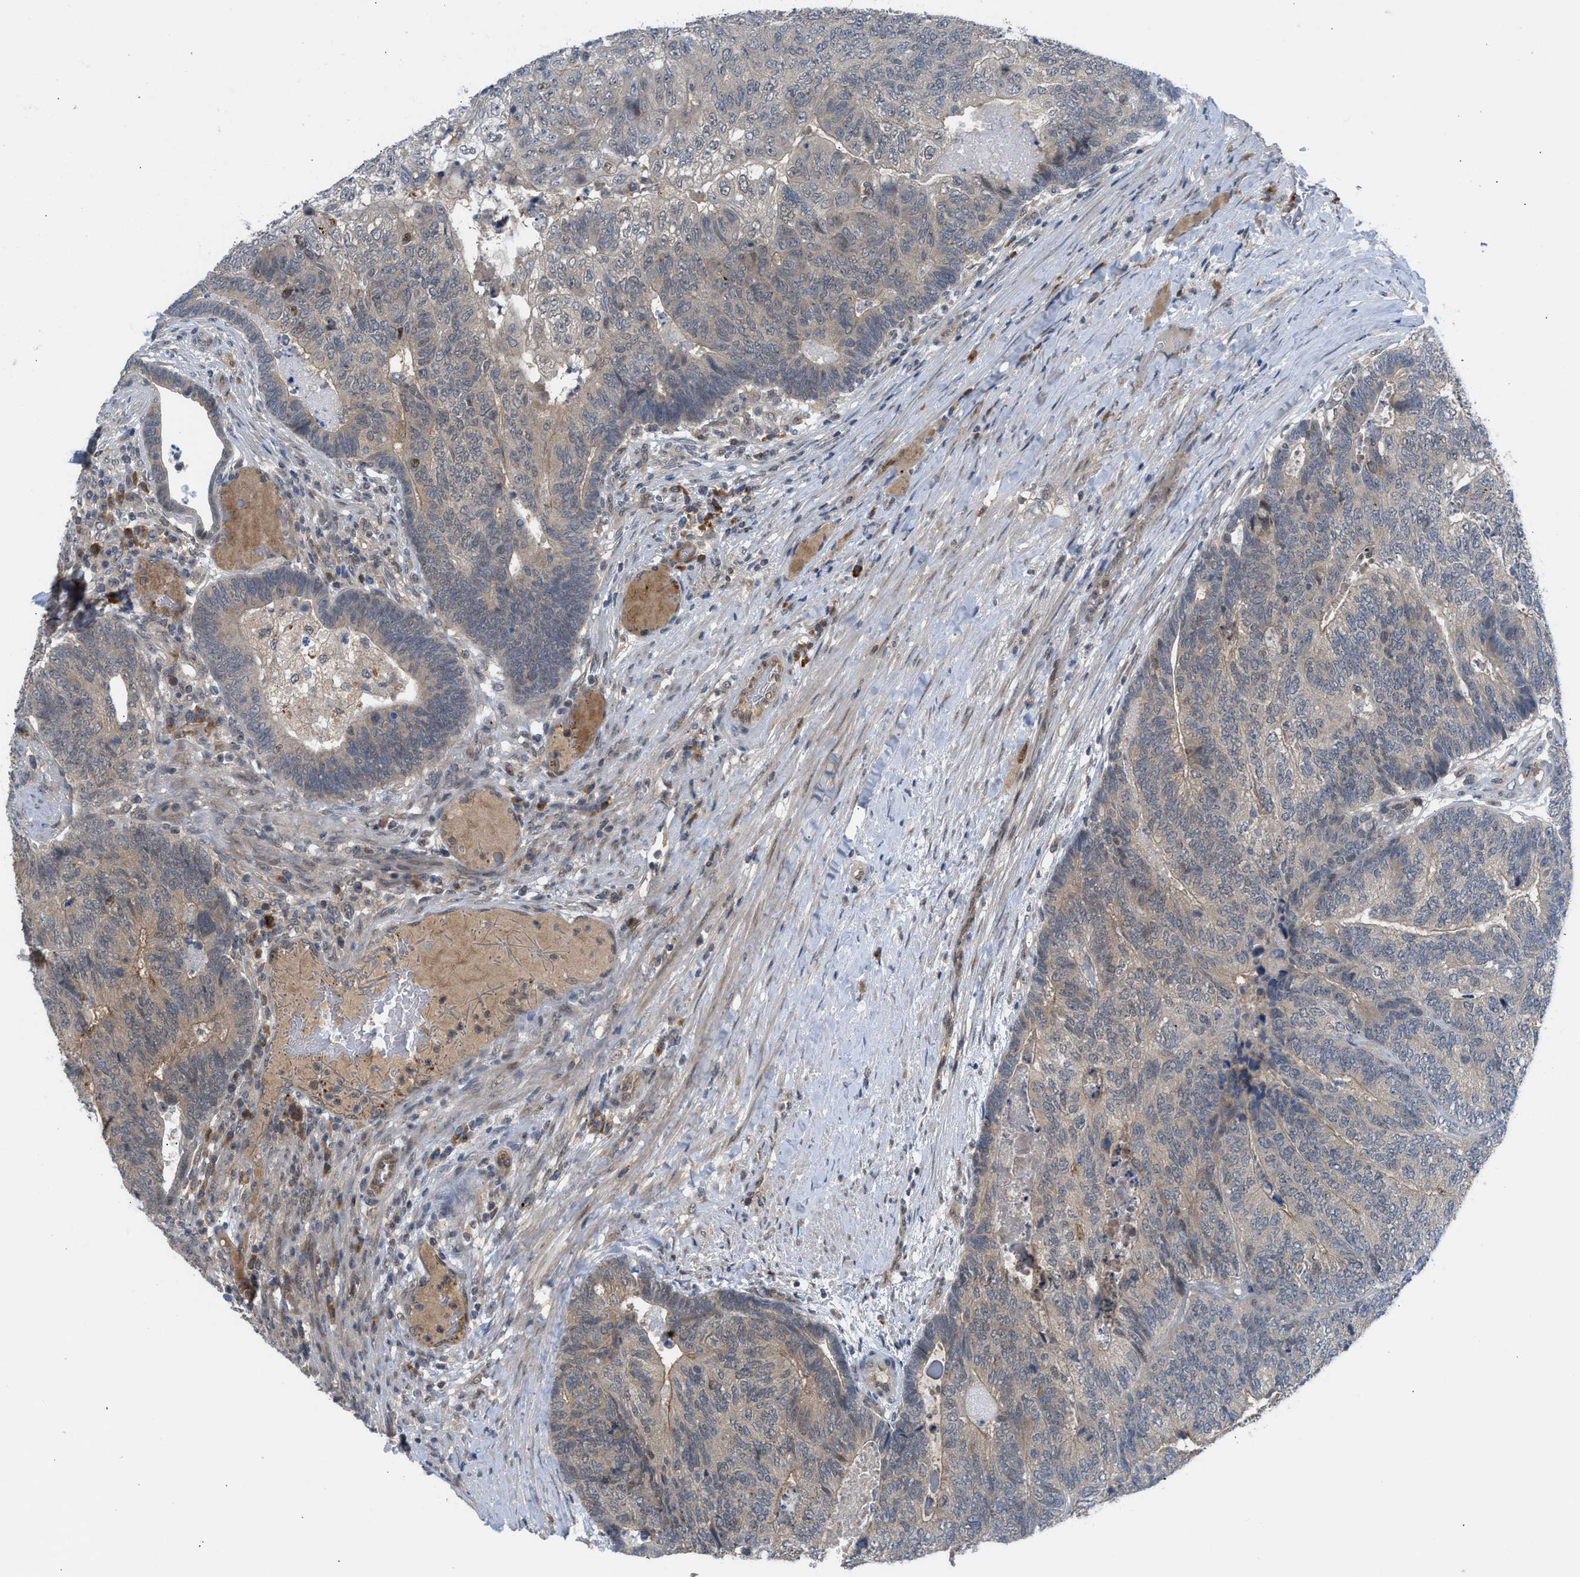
{"staining": {"intensity": "weak", "quantity": "25%-75%", "location": "cytoplasmic/membranous,nuclear"}, "tissue": "colorectal cancer", "cell_type": "Tumor cells", "image_type": "cancer", "snomed": [{"axis": "morphology", "description": "Adenocarcinoma, NOS"}, {"axis": "topography", "description": "Colon"}], "caption": "Tumor cells exhibit weak cytoplasmic/membranous and nuclear positivity in approximately 25%-75% of cells in colorectal cancer. The protein is stained brown, and the nuclei are stained in blue (DAB (3,3'-diaminobenzidine) IHC with brightfield microscopy, high magnification).", "gene": "ZNF251", "patient": {"sex": "female", "age": 67}}